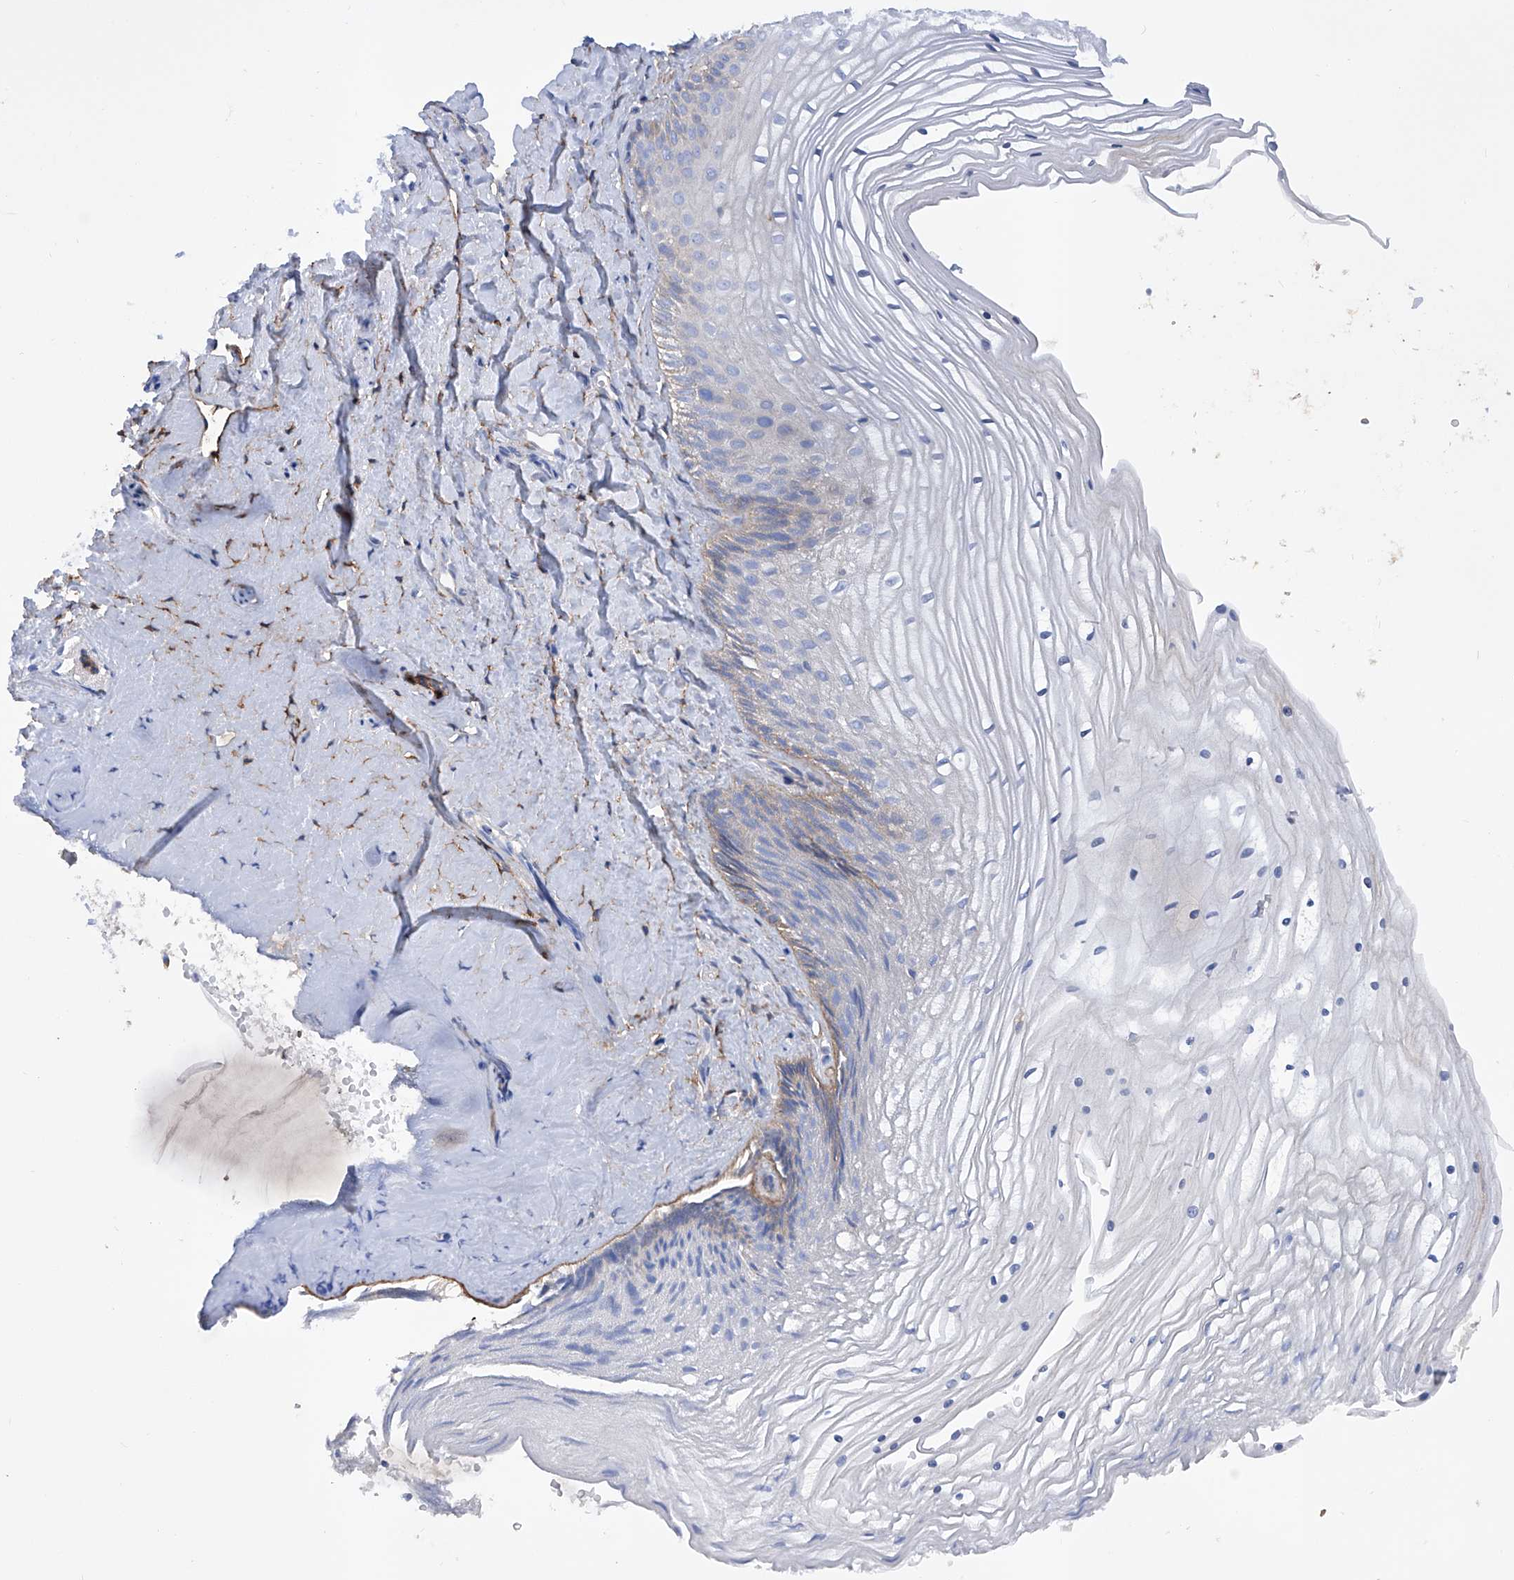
{"staining": {"intensity": "weak", "quantity": "<25%", "location": "cytoplasmic/membranous"}, "tissue": "vagina", "cell_type": "Squamous epithelial cells", "image_type": "normal", "snomed": [{"axis": "morphology", "description": "Normal tissue, NOS"}, {"axis": "topography", "description": "Vagina"}, {"axis": "topography", "description": "Cervix"}], "caption": "An IHC image of normal vagina is shown. There is no staining in squamous epithelial cells of vagina.", "gene": "INPP5B", "patient": {"sex": "female", "age": 40}}